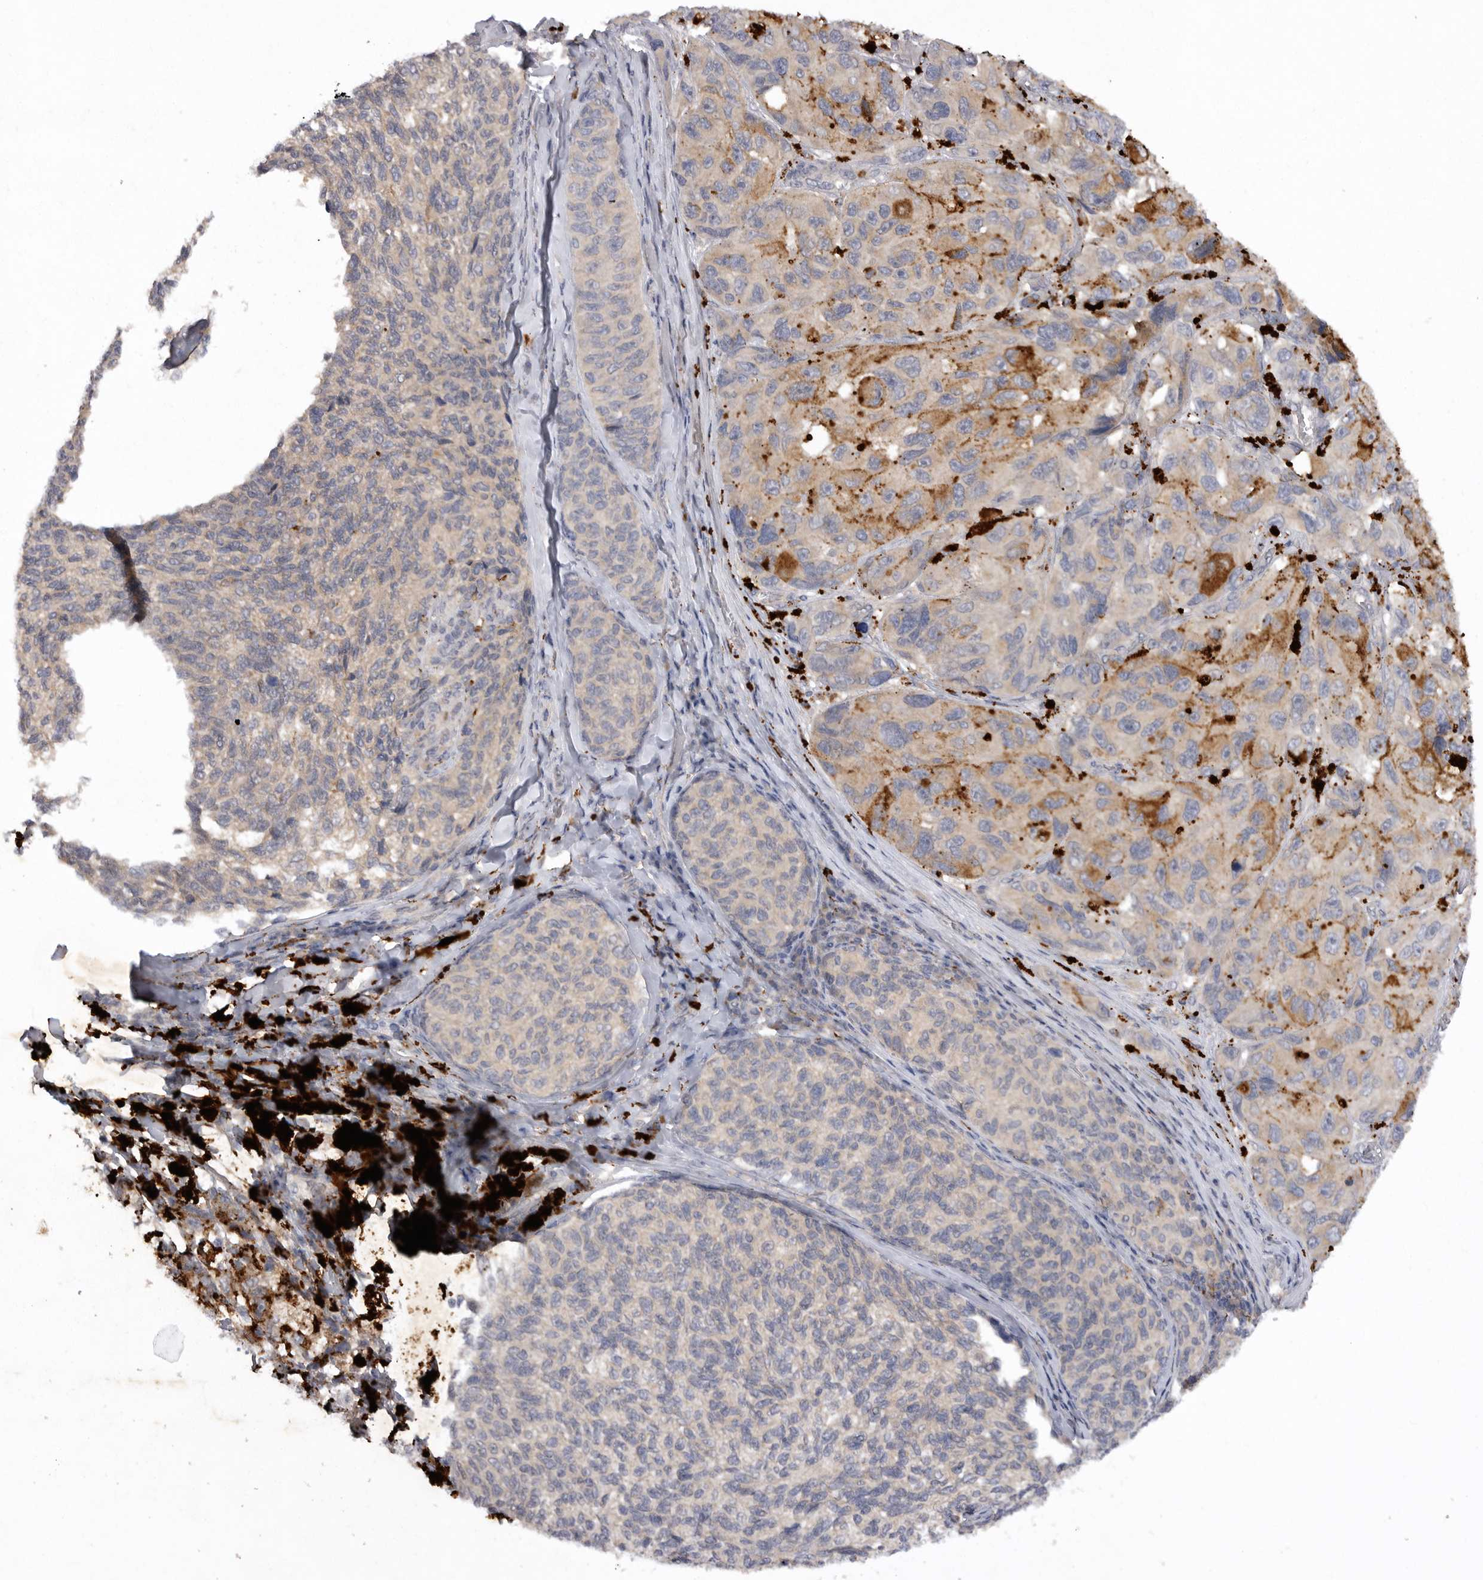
{"staining": {"intensity": "weak", "quantity": "<25%", "location": "cytoplasmic/membranous"}, "tissue": "melanoma", "cell_type": "Tumor cells", "image_type": "cancer", "snomed": [{"axis": "morphology", "description": "Malignant melanoma, NOS"}, {"axis": "topography", "description": "Skin"}], "caption": "IHC photomicrograph of human malignant melanoma stained for a protein (brown), which reveals no positivity in tumor cells.", "gene": "DHDDS", "patient": {"sex": "female", "age": 73}}